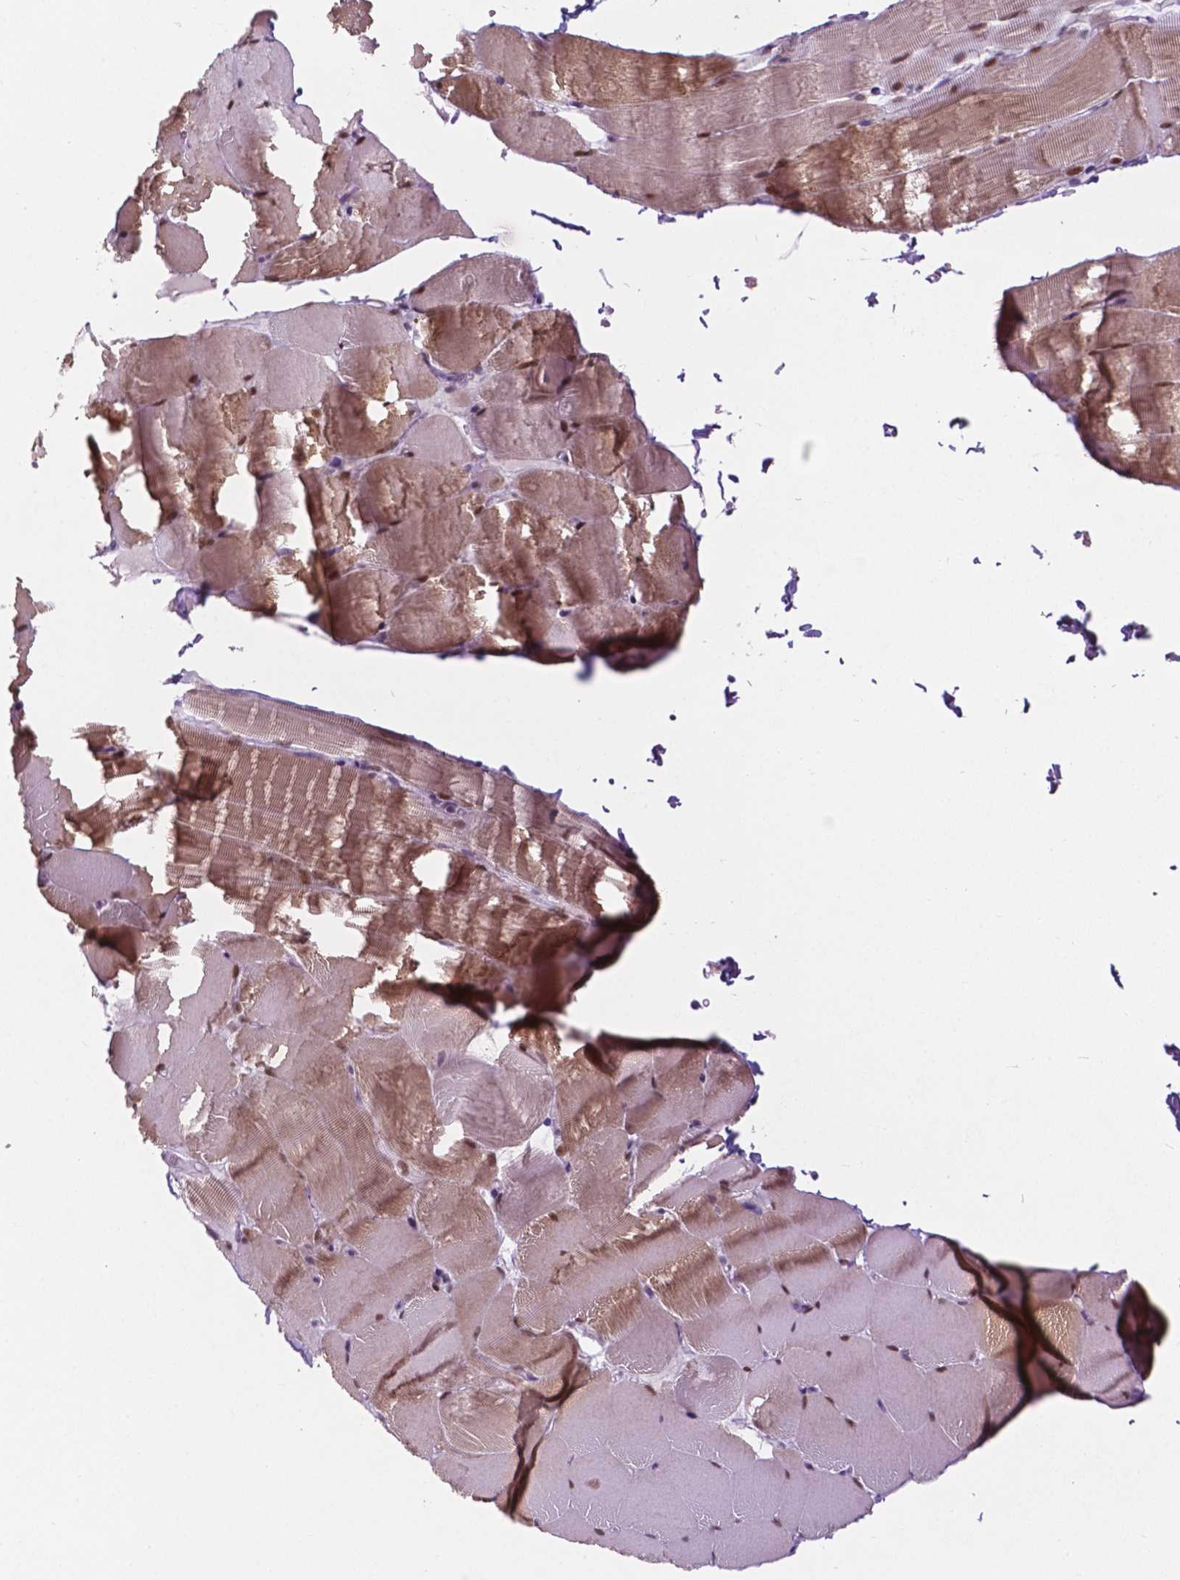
{"staining": {"intensity": "moderate", "quantity": "25%-75%", "location": "cytoplasmic/membranous,nuclear"}, "tissue": "skeletal muscle", "cell_type": "Myocytes", "image_type": "normal", "snomed": [{"axis": "morphology", "description": "Normal tissue, NOS"}, {"axis": "topography", "description": "Skeletal muscle"}], "caption": "Benign skeletal muscle demonstrates moderate cytoplasmic/membranous,nuclear positivity in approximately 25%-75% of myocytes (DAB = brown stain, brightfield microscopy at high magnification)..", "gene": "FAM50B", "patient": {"sex": "female", "age": 37}}